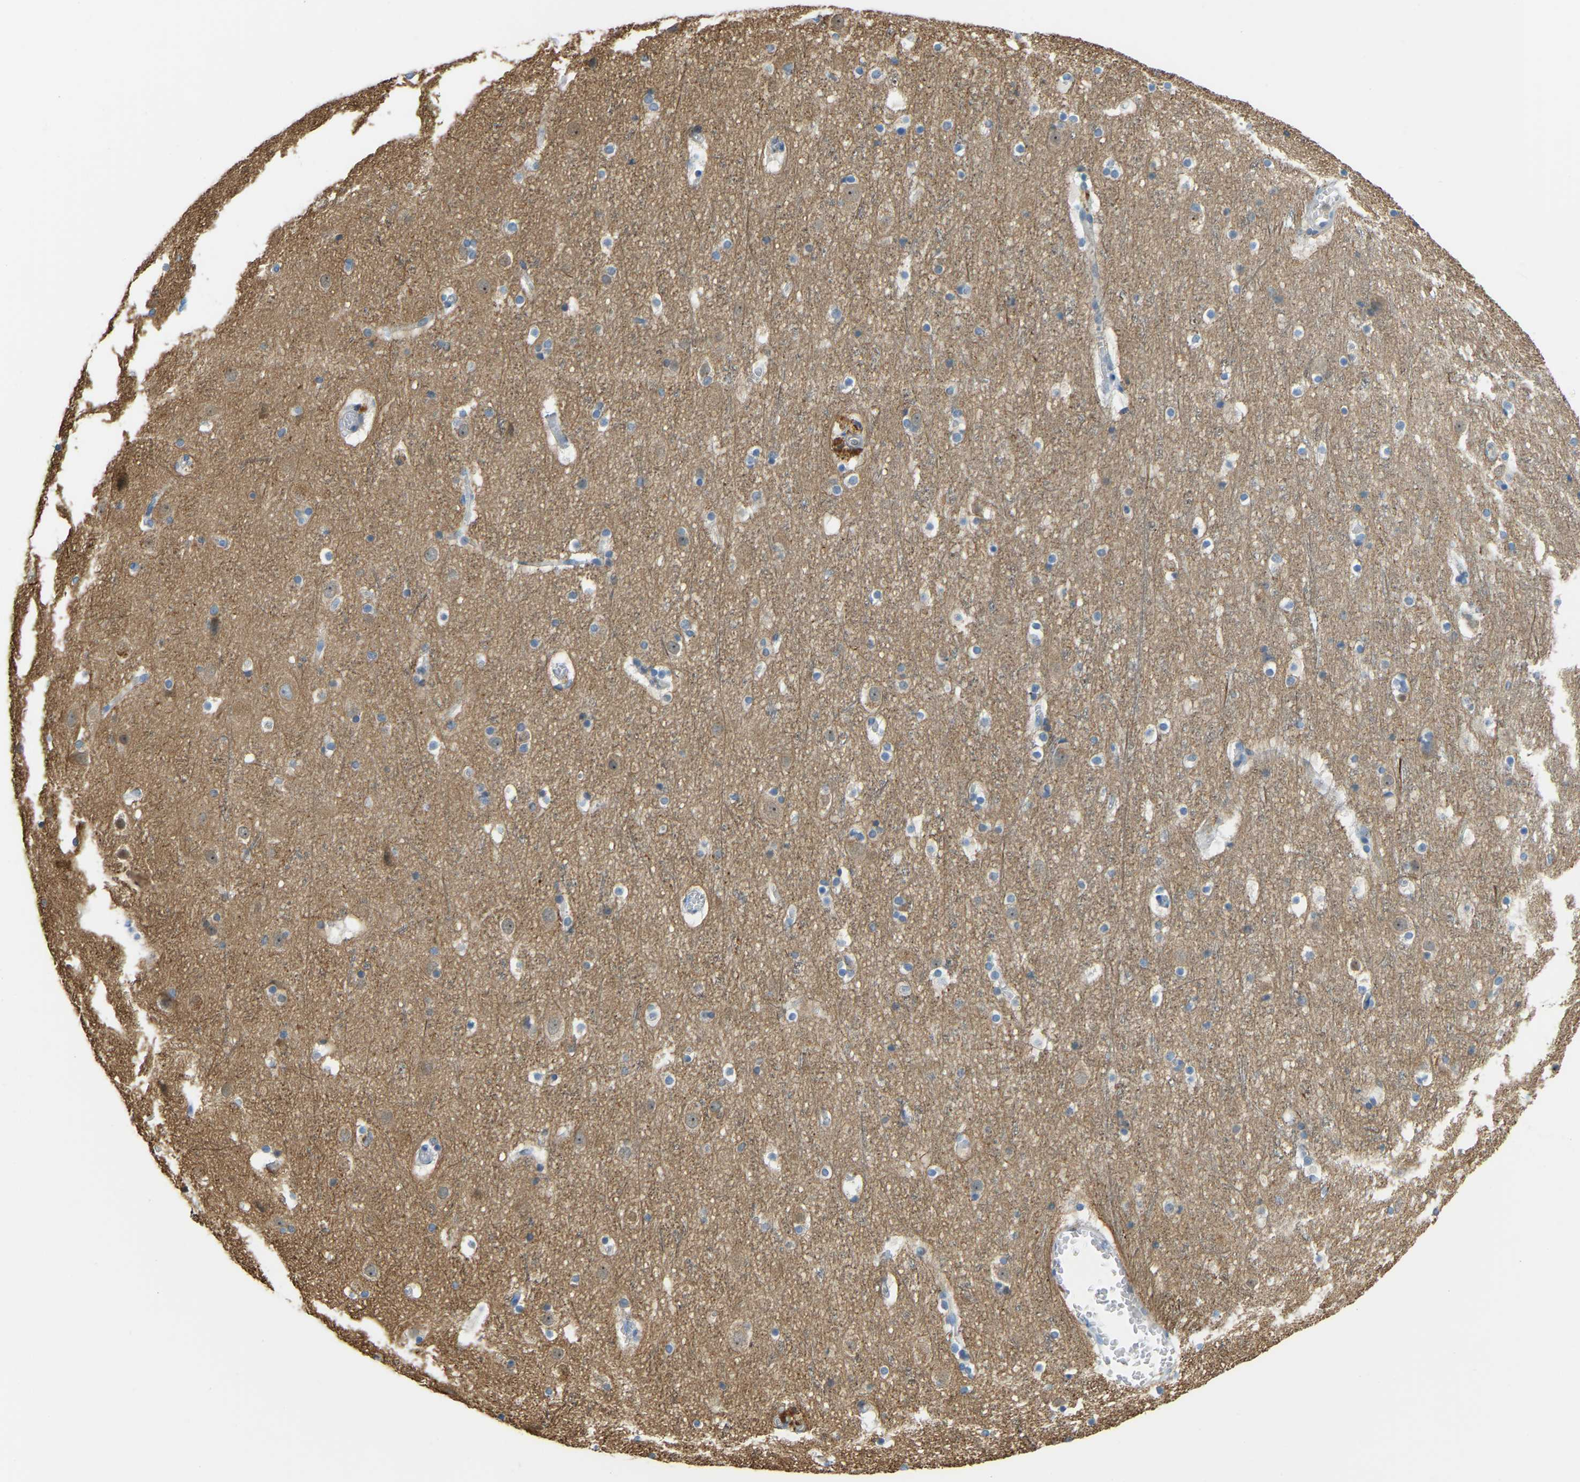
{"staining": {"intensity": "negative", "quantity": "none", "location": "none"}, "tissue": "cerebral cortex", "cell_type": "Endothelial cells", "image_type": "normal", "snomed": [{"axis": "morphology", "description": "Normal tissue, NOS"}, {"axis": "topography", "description": "Cerebral cortex"}], "caption": "DAB (3,3'-diaminobenzidine) immunohistochemical staining of benign human cerebral cortex demonstrates no significant positivity in endothelial cells.", "gene": "NME8", "patient": {"sex": "male", "age": 45}}